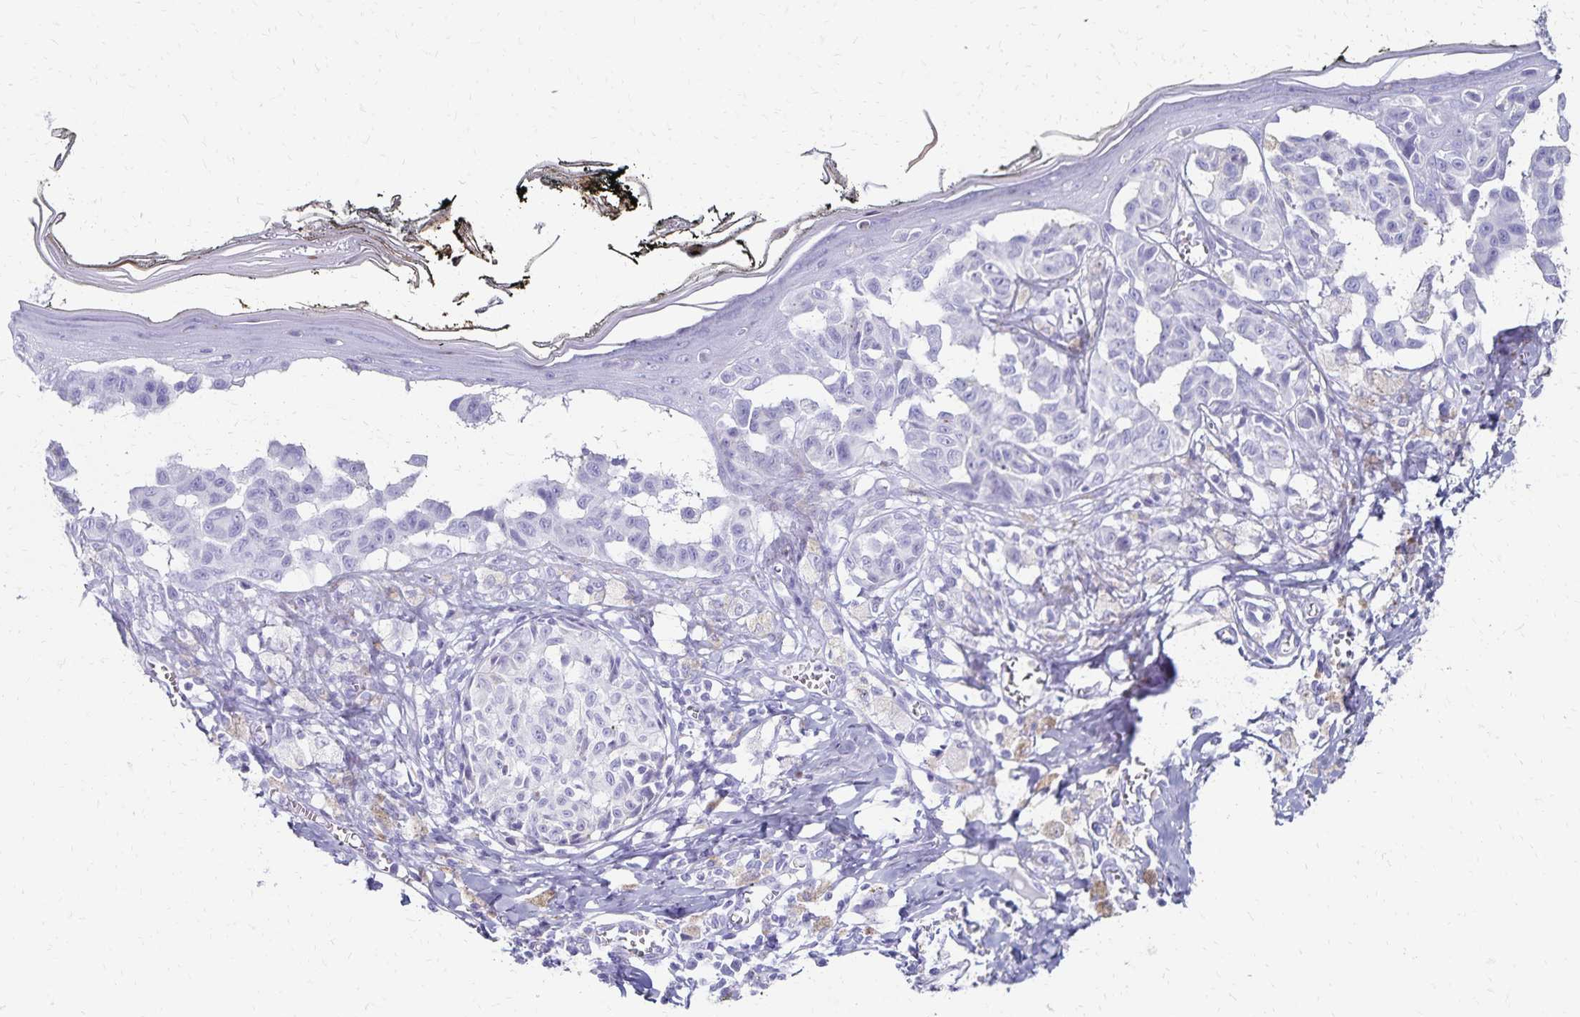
{"staining": {"intensity": "negative", "quantity": "none", "location": "none"}, "tissue": "melanoma", "cell_type": "Tumor cells", "image_type": "cancer", "snomed": [{"axis": "morphology", "description": "Malignant melanoma, NOS"}, {"axis": "topography", "description": "Skin"}], "caption": "A photomicrograph of melanoma stained for a protein reveals no brown staining in tumor cells. (Immunohistochemistry (ihc), brightfield microscopy, high magnification).", "gene": "GIP", "patient": {"sex": "female", "age": 43}}